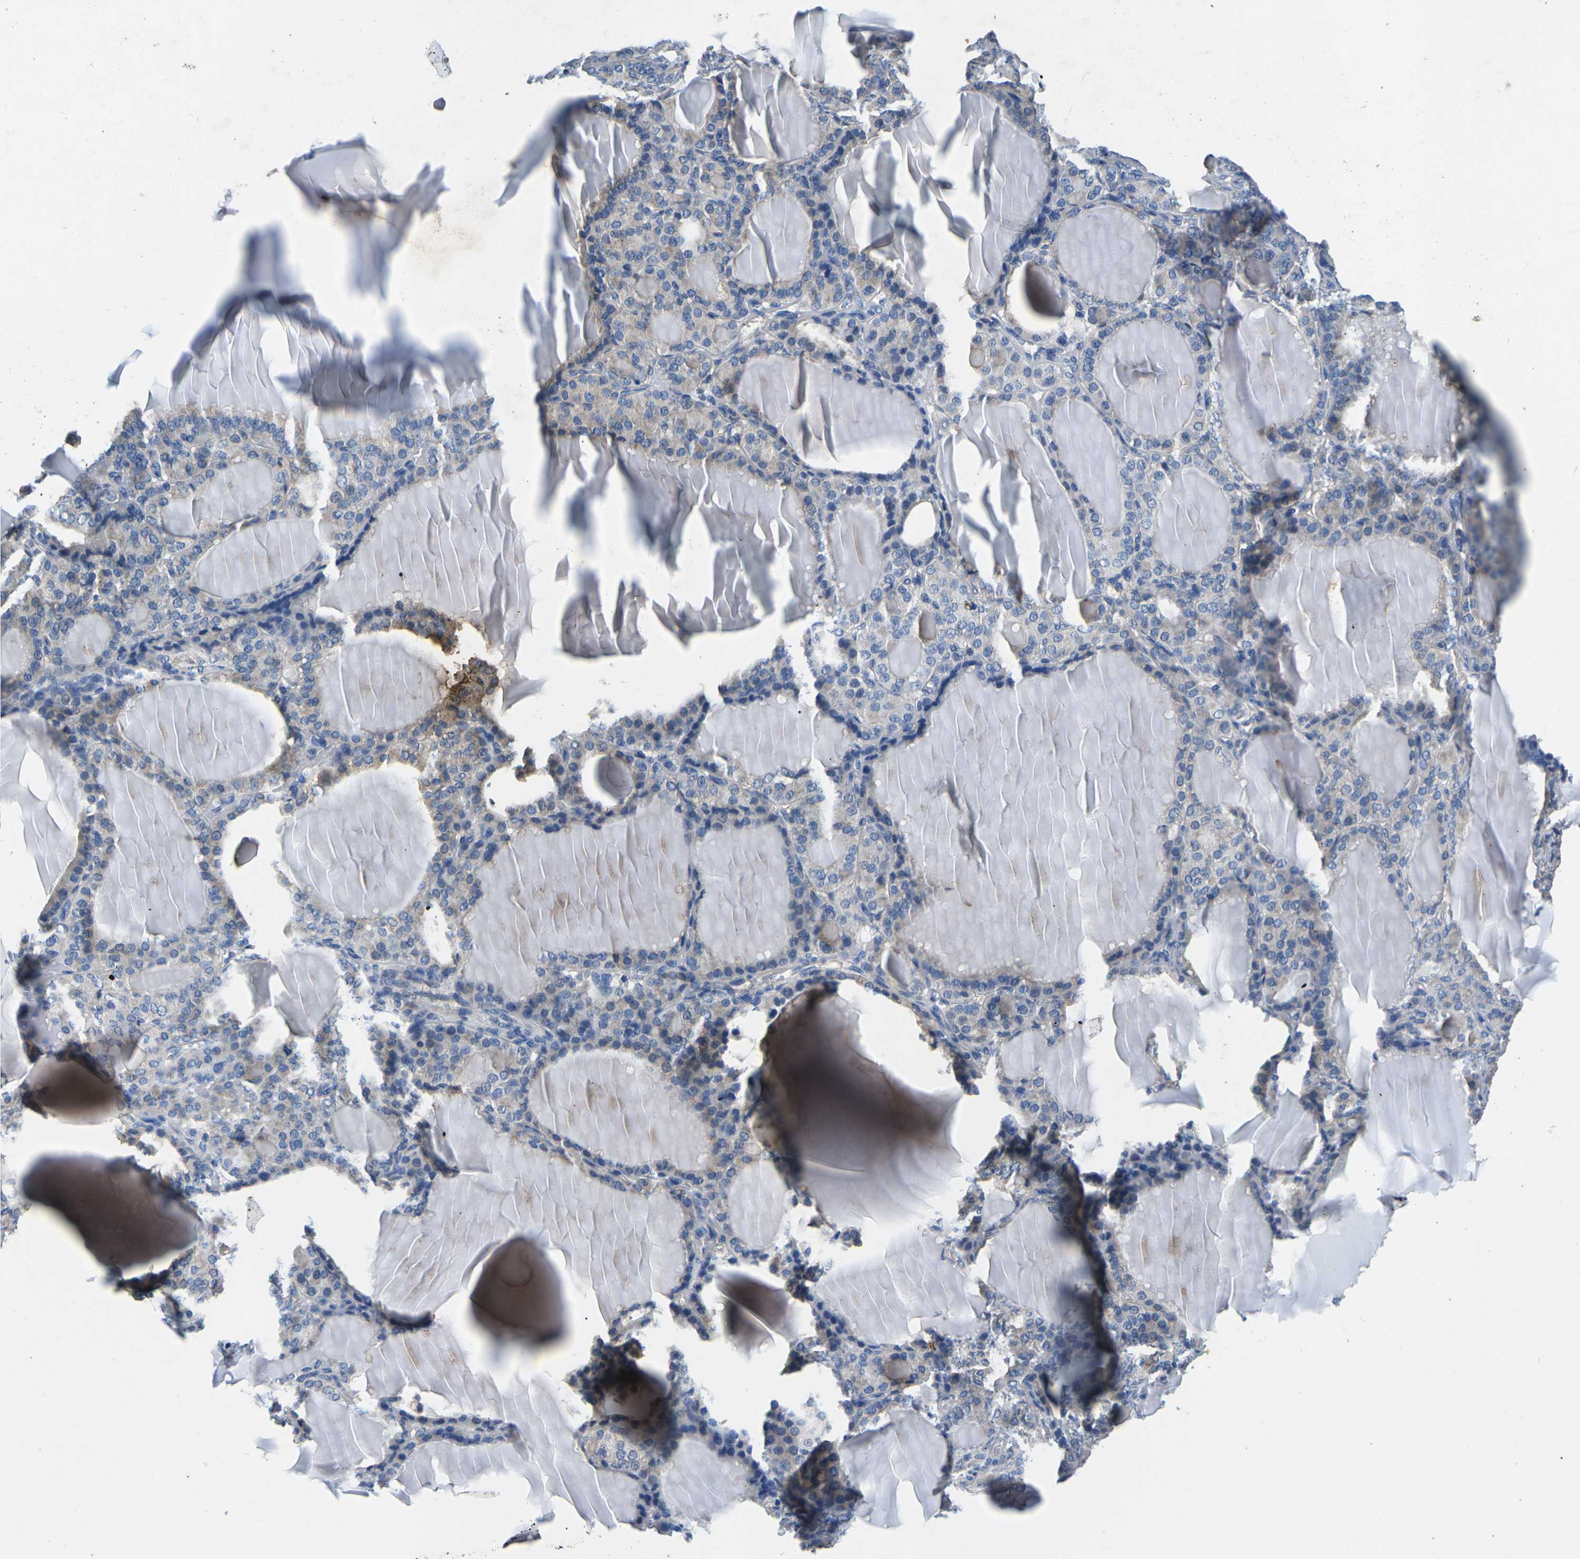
{"staining": {"intensity": "strong", "quantity": "25%-75%", "location": "cytoplasmic/membranous"}, "tissue": "thyroid gland", "cell_type": "Glandular cells", "image_type": "normal", "snomed": [{"axis": "morphology", "description": "Normal tissue, NOS"}, {"axis": "topography", "description": "Thyroid gland"}], "caption": "The image demonstrates staining of benign thyroid gland, revealing strong cytoplasmic/membranous protein expression (brown color) within glandular cells.", "gene": "PDCD6IP", "patient": {"sex": "female", "age": 28}}